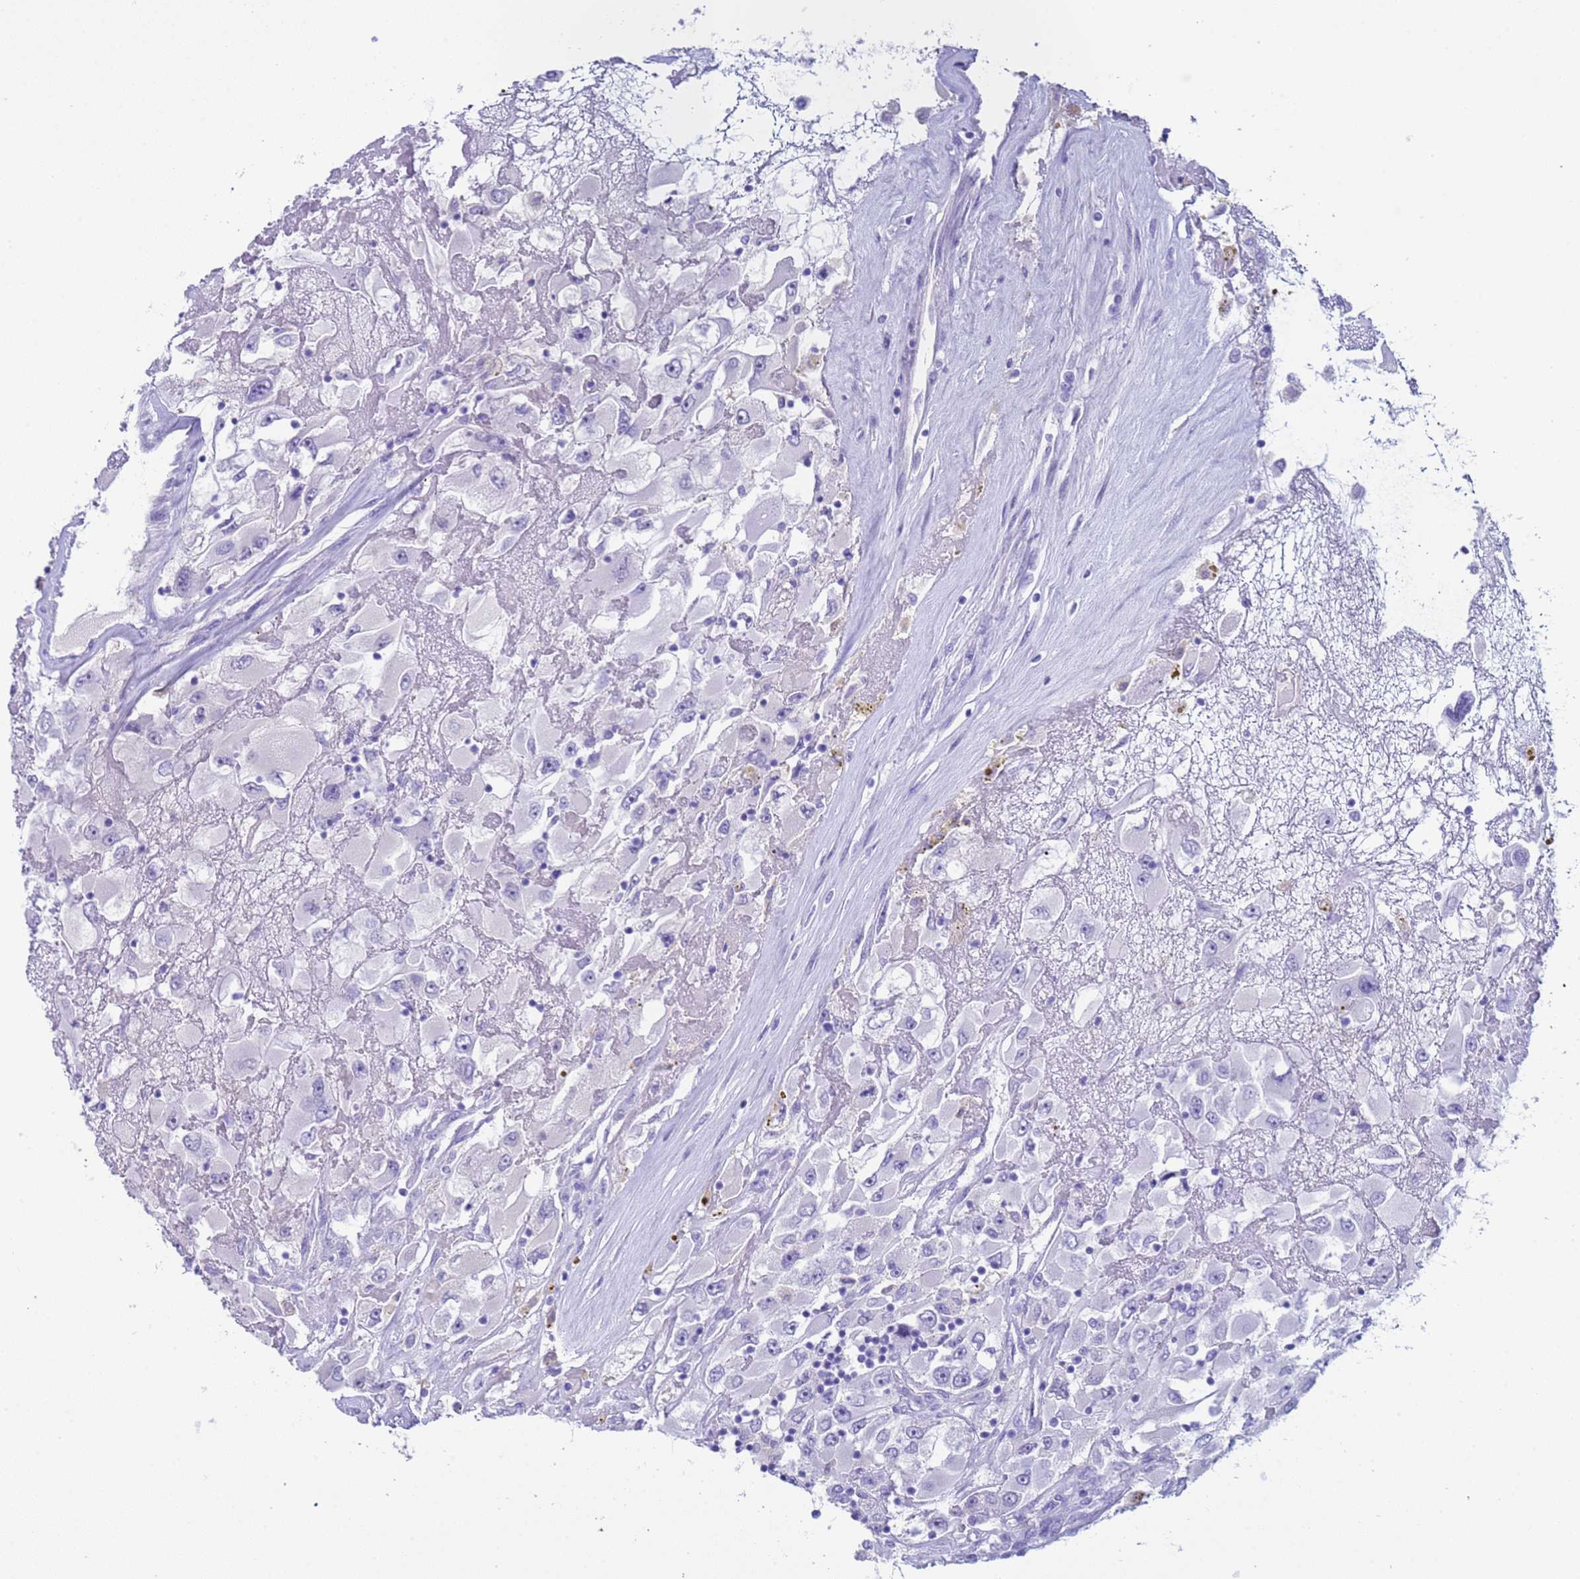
{"staining": {"intensity": "negative", "quantity": "none", "location": "none"}, "tissue": "renal cancer", "cell_type": "Tumor cells", "image_type": "cancer", "snomed": [{"axis": "morphology", "description": "Adenocarcinoma, NOS"}, {"axis": "topography", "description": "Kidney"}], "caption": "This is an immunohistochemistry image of human renal cancer (adenocarcinoma). There is no positivity in tumor cells.", "gene": "CKM", "patient": {"sex": "female", "age": 52}}